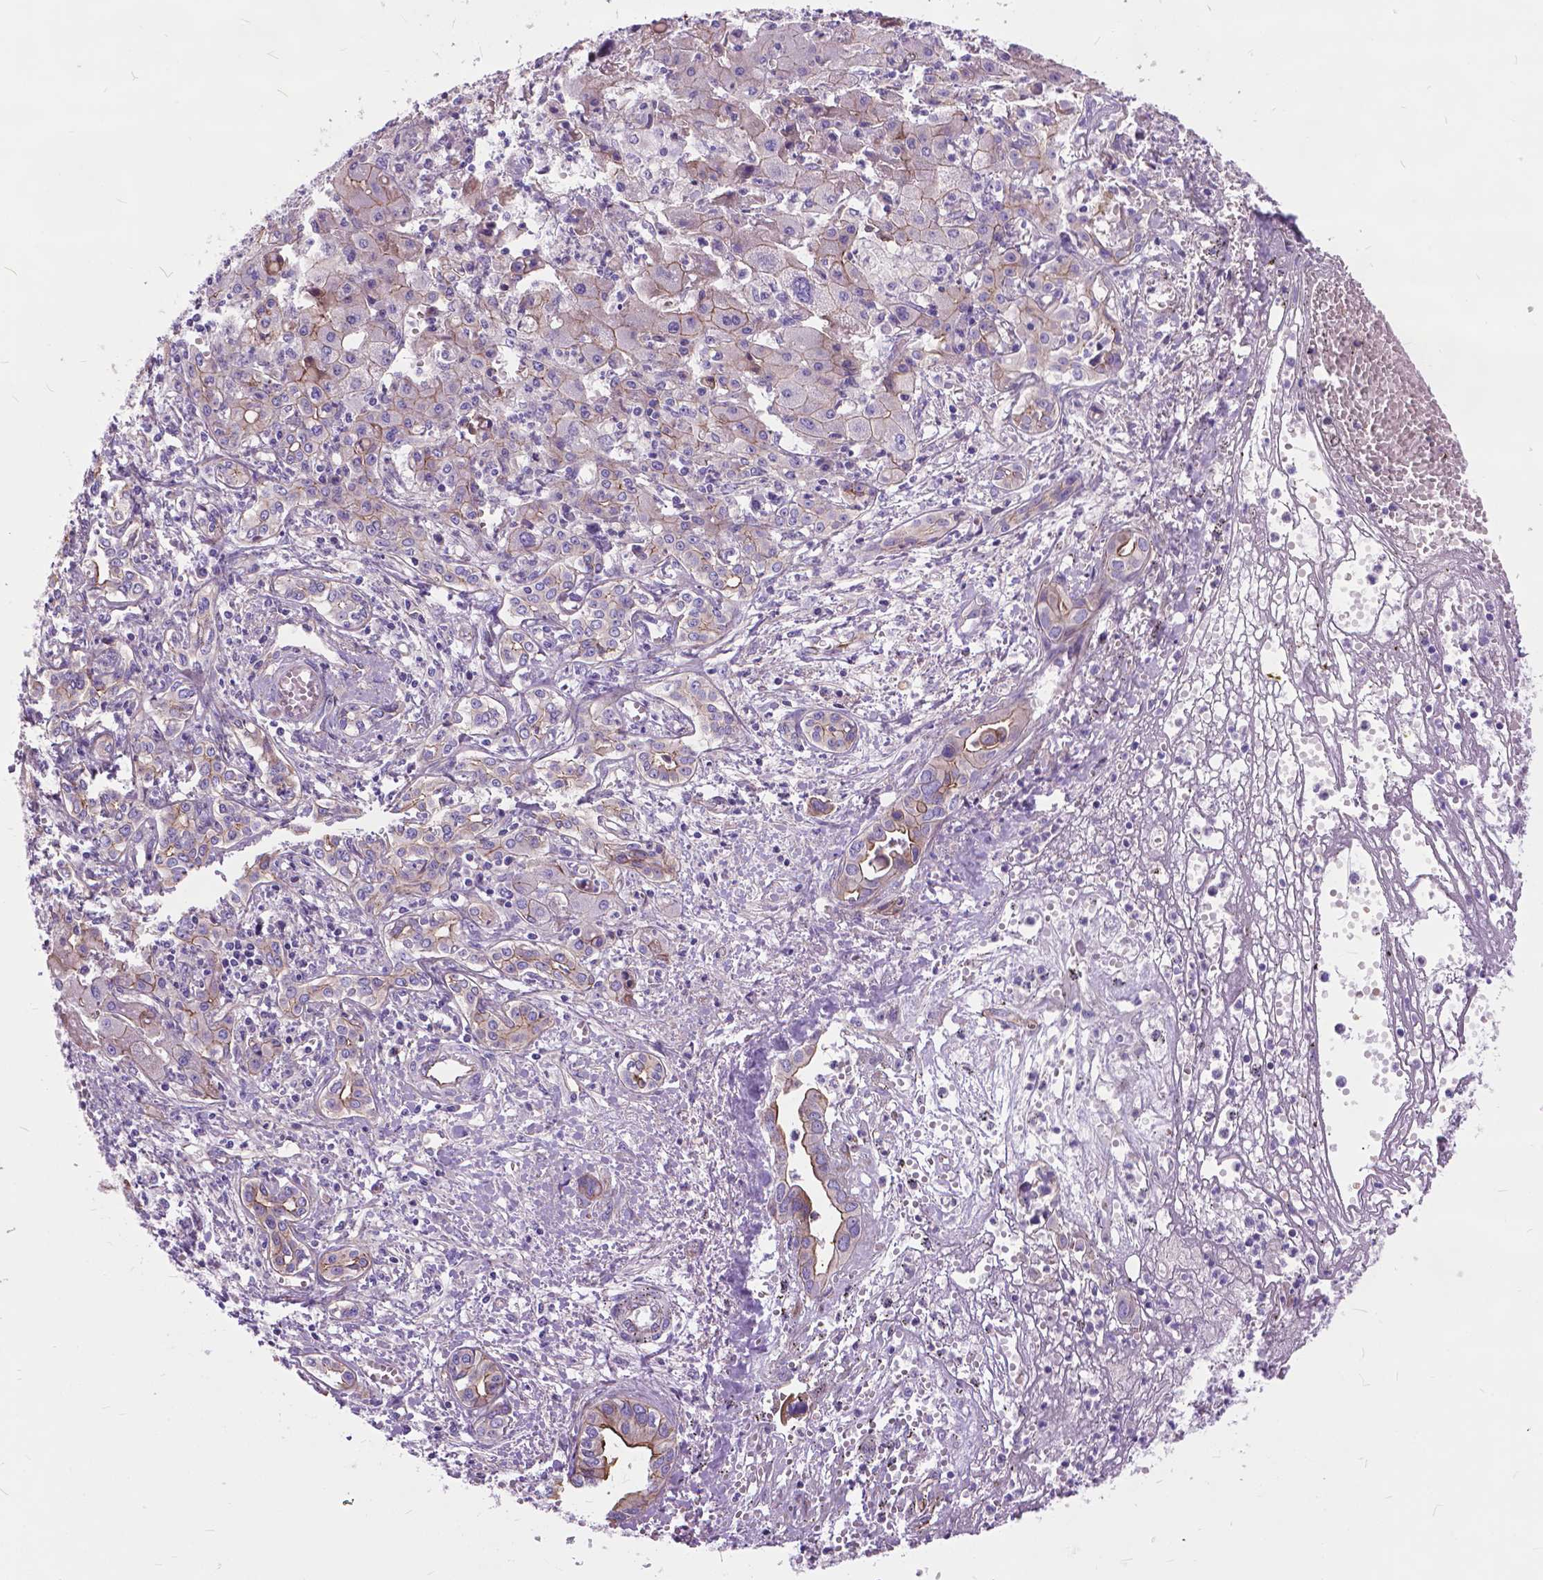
{"staining": {"intensity": "weak", "quantity": "25%-75%", "location": "cytoplasmic/membranous"}, "tissue": "liver cancer", "cell_type": "Tumor cells", "image_type": "cancer", "snomed": [{"axis": "morphology", "description": "Cholangiocarcinoma"}, {"axis": "topography", "description": "Liver"}], "caption": "A high-resolution photomicrograph shows immunohistochemistry (IHC) staining of cholangiocarcinoma (liver), which displays weak cytoplasmic/membranous expression in approximately 25%-75% of tumor cells.", "gene": "FLT4", "patient": {"sex": "female", "age": 64}}